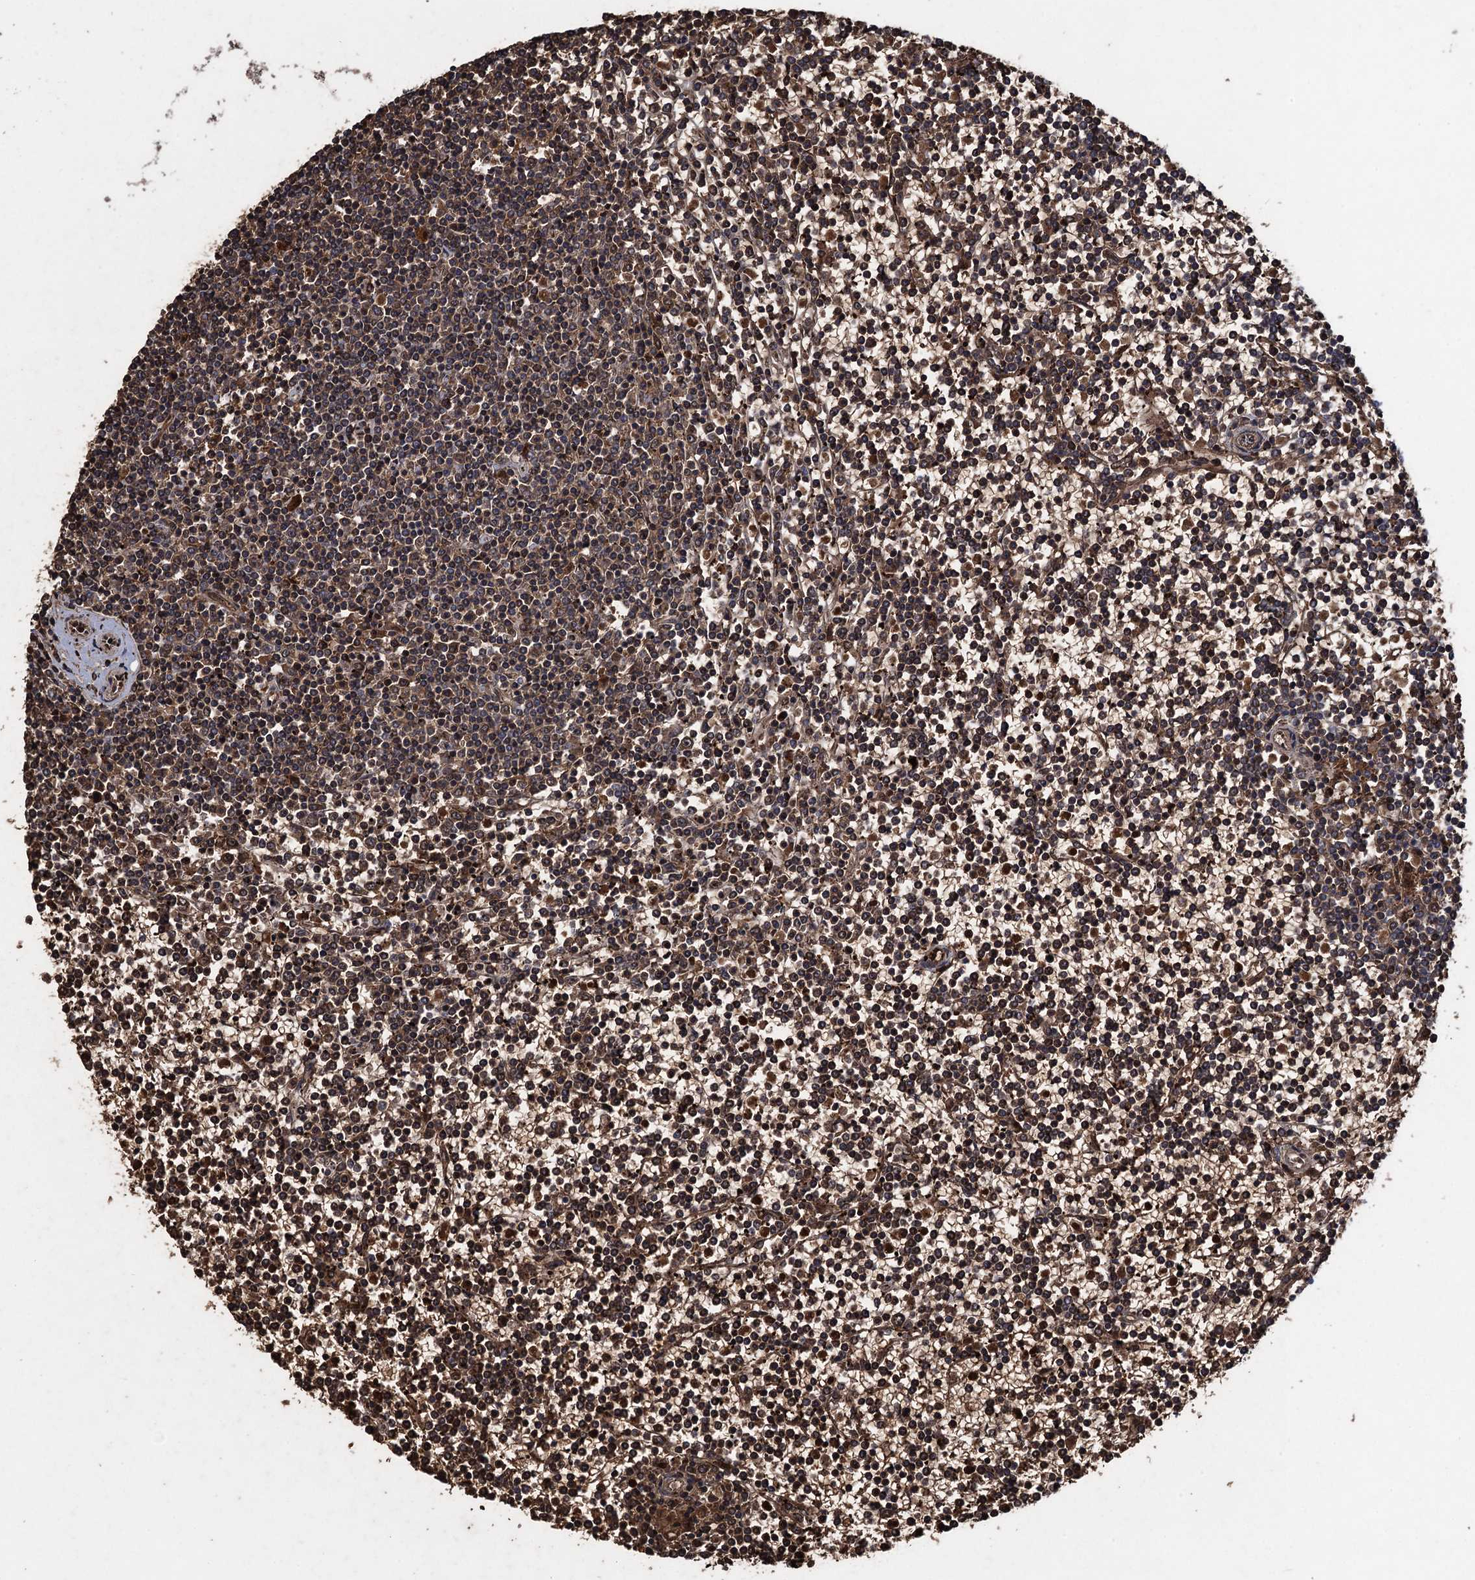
{"staining": {"intensity": "moderate", "quantity": "25%-75%", "location": "cytoplasmic/membranous"}, "tissue": "lymphoma", "cell_type": "Tumor cells", "image_type": "cancer", "snomed": [{"axis": "morphology", "description": "Malignant lymphoma, non-Hodgkin's type, Low grade"}, {"axis": "topography", "description": "Spleen"}], "caption": "Lymphoma tissue demonstrates moderate cytoplasmic/membranous expression in about 25%-75% of tumor cells The protein of interest is stained brown, and the nuclei are stained in blue (DAB (3,3'-diaminobenzidine) IHC with brightfield microscopy, high magnification).", "gene": "TXNDC11", "patient": {"sex": "female", "age": 19}}